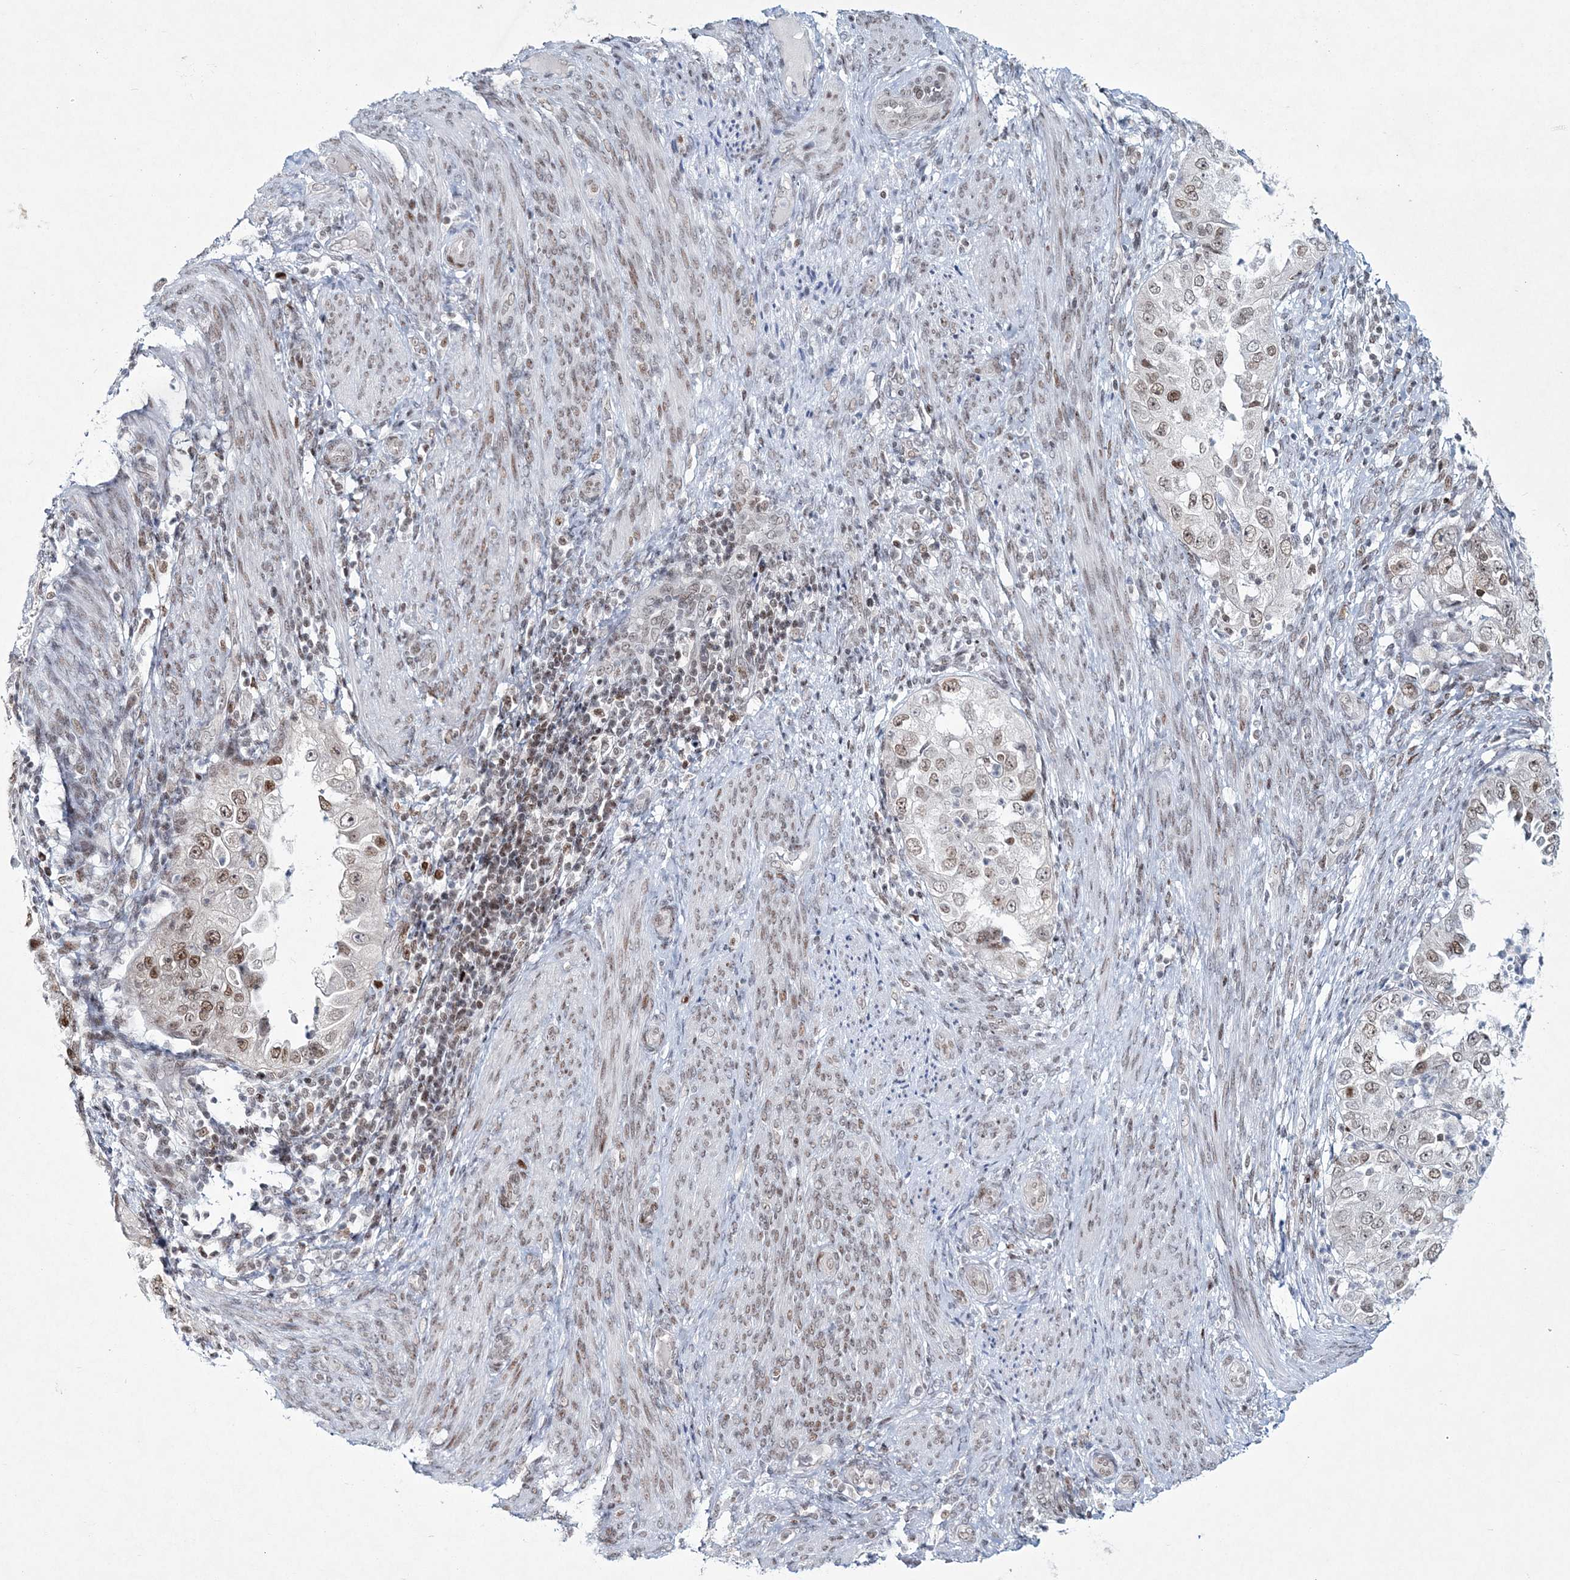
{"staining": {"intensity": "moderate", "quantity": "25%-75%", "location": "nuclear"}, "tissue": "endometrial cancer", "cell_type": "Tumor cells", "image_type": "cancer", "snomed": [{"axis": "morphology", "description": "Adenocarcinoma, NOS"}, {"axis": "topography", "description": "Endometrium"}], "caption": "Protein expression by immunohistochemistry (IHC) displays moderate nuclear staining in approximately 25%-75% of tumor cells in endometrial adenocarcinoma. The protein is shown in brown color, while the nuclei are stained blue.", "gene": "LRRFIP2", "patient": {"sex": "female", "age": 85}}